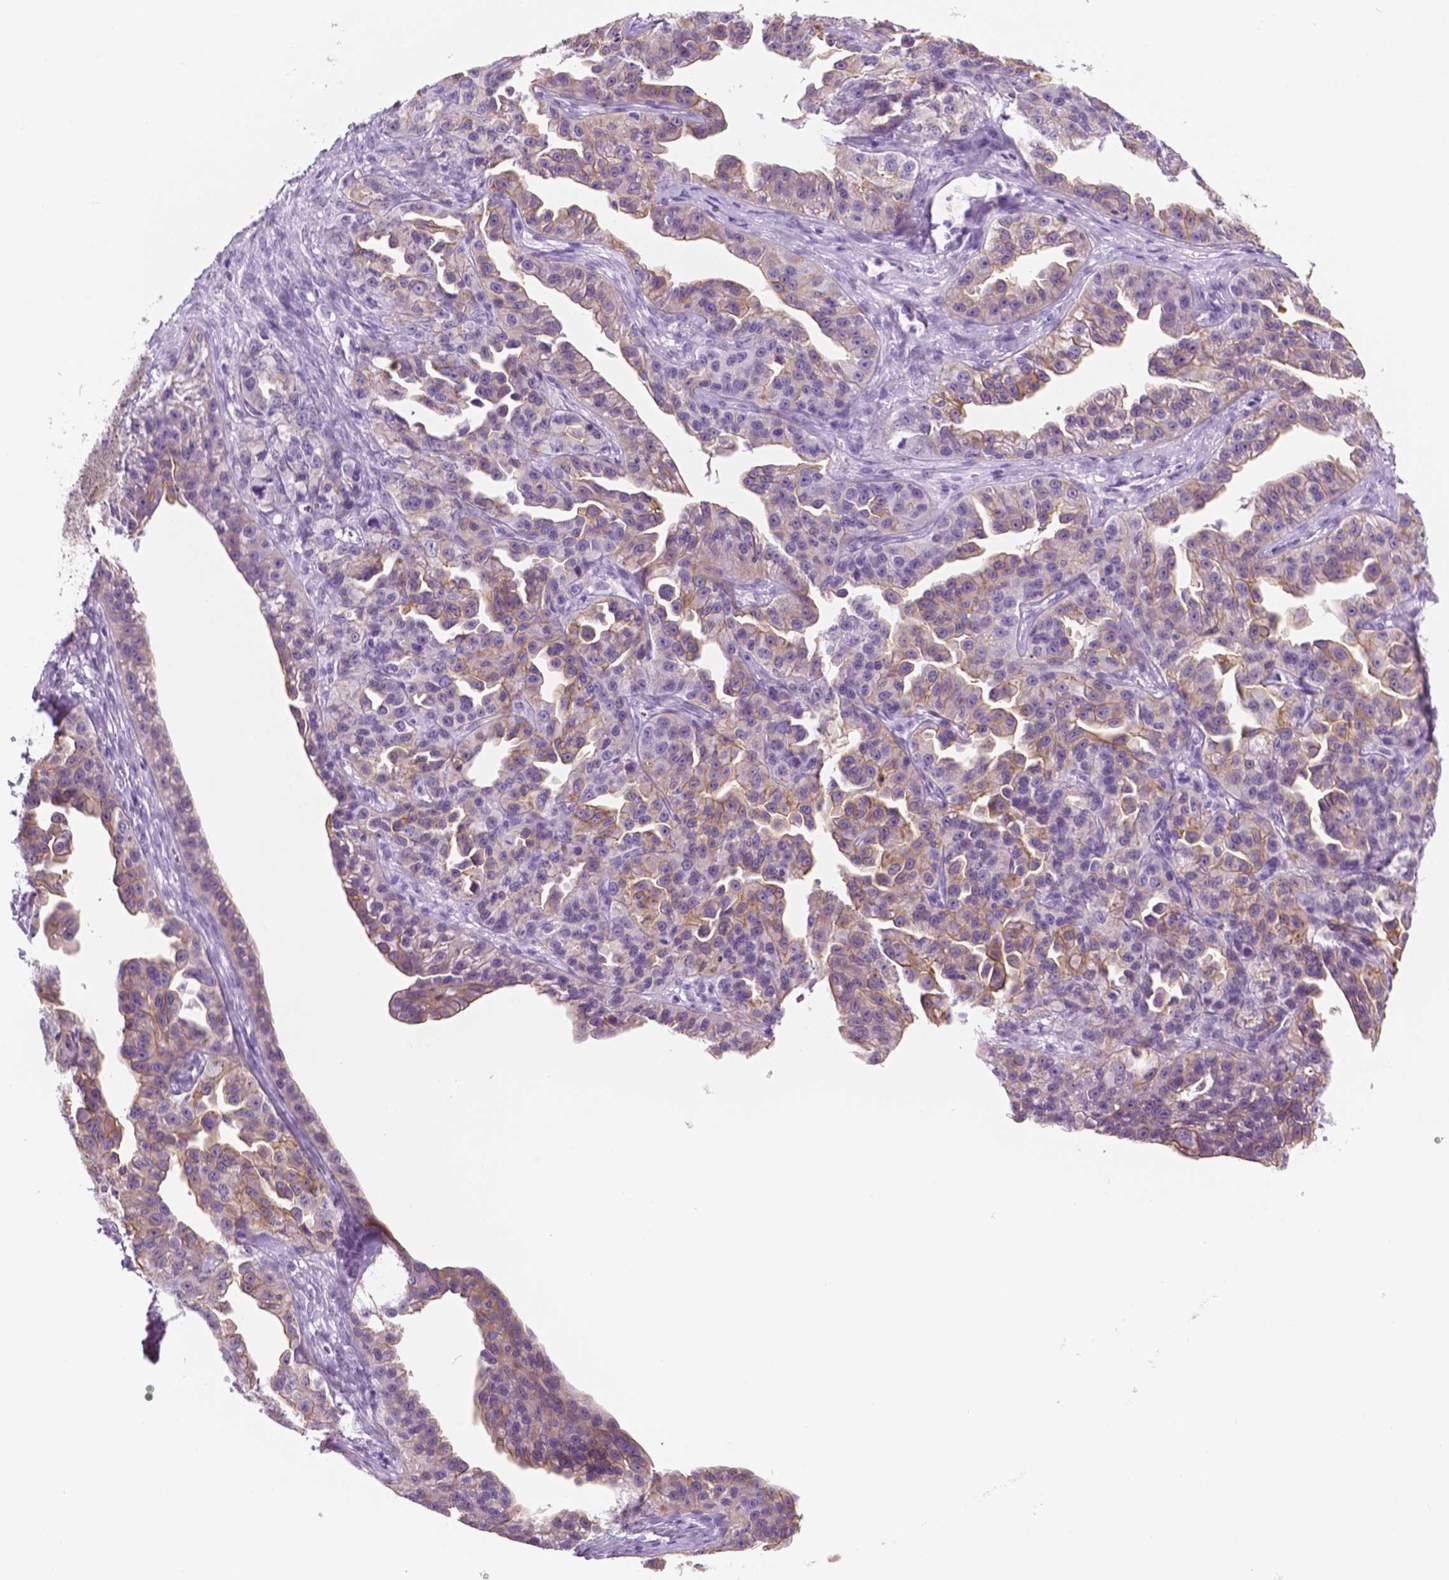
{"staining": {"intensity": "weak", "quantity": ">75%", "location": "cytoplasmic/membranous"}, "tissue": "ovarian cancer", "cell_type": "Tumor cells", "image_type": "cancer", "snomed": [{"axis": "morphology", "description": "Cystadenocarcinoma, serous, NOS"}, {"axis": "topography", "description": "Ovary"}], "caption": "Immunohistochemistry histopathology image of neoplastic tissue: human serous cystadenocarcinoma (ovarian) stained using immunohistochemistry (IHC) shows low levels of weak protein expression localized specifically in the cytoplasmic/membranous of tumor cells, appearing as a cytoplasmic/membranous brown color.", "gene": "PPL", "patient": {"sex": "female", "age": 75}}